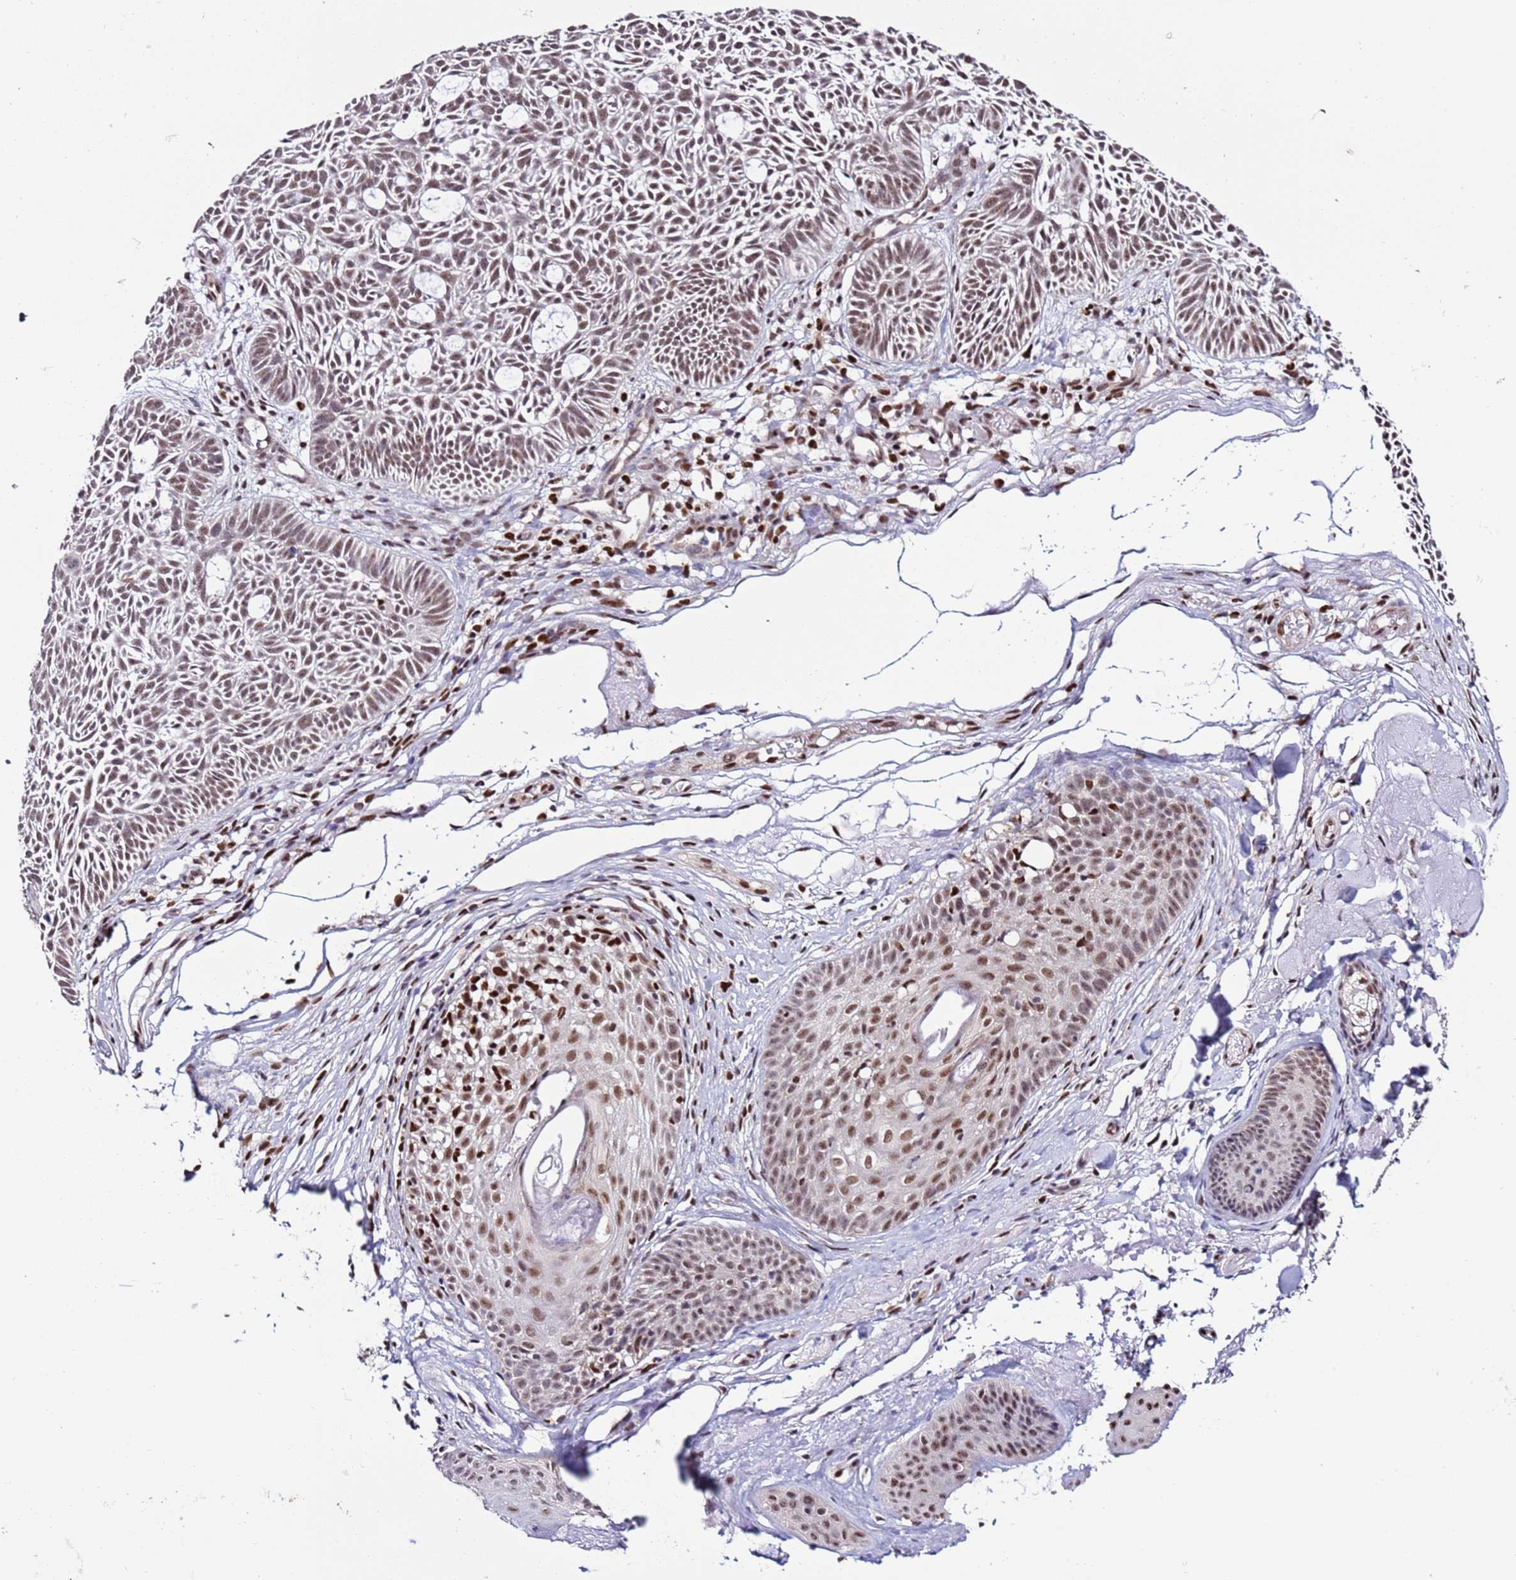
{"staining": {"intensity": "moderate", "quantity": ">75%", "location": "nuclear"}, "tissue": "skin cancer", "cell_type": "Tumor cells", "image_type": "cancer", "snomed": [{"axis": "morphology", "description": "Basal cell carcinoma"}, {"axis": "topography", "description": "Skin"}], "caption": "A high-resolution micrograph shows immunohistochemistry (IHC) staining of basal cell carcinoma (skin), which exhibits moderate nuclear staining in about >75% of tumor cells.", "gene": "PRPF6", "patient": {"sex": "male", "age": 69}}